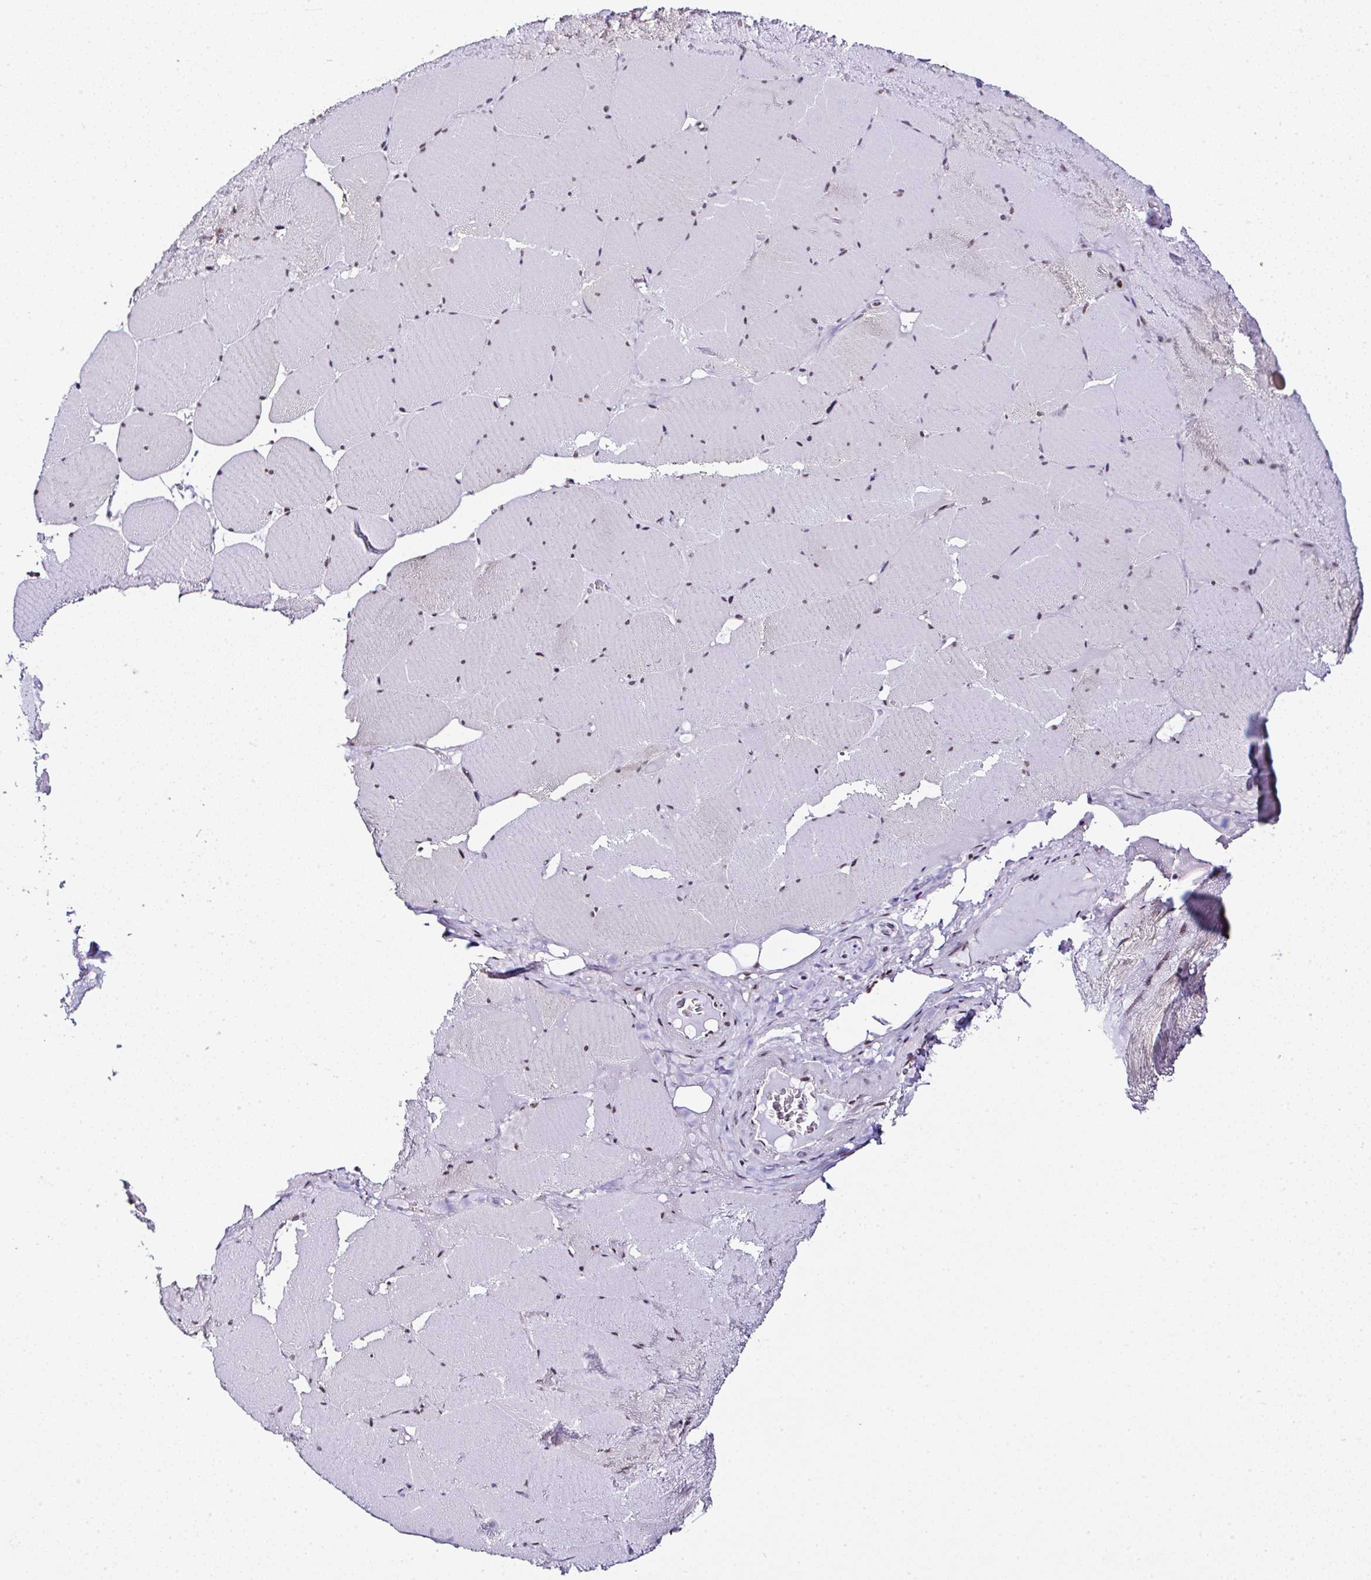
{"staining": {"intensity": "moderate", "quantity": "<25%", "location": "cytoplasmic/membranous,nuclear"}, "tissue": "skeletal muscle", "cell_type": "Myocytes", "image_type": "normal", "snomed": [{"axis": "morphology", "description": "Normal tissue, NOS"}, {"axis": "topography", "description": "Skeletal muscle"}, {"axis": "topography", "description": "Head-Neck"}], "caption": "Immunohistochemistry image of unremarkable human skeletal muscle stained for a protein (brown), which demonstrates low levels of moderate cytoplasmic/membranous,nuclear positivity in approximately <25% of myocytes.", "gene": "PTPN2", "patient": {"sex": "male", "age": 66}}